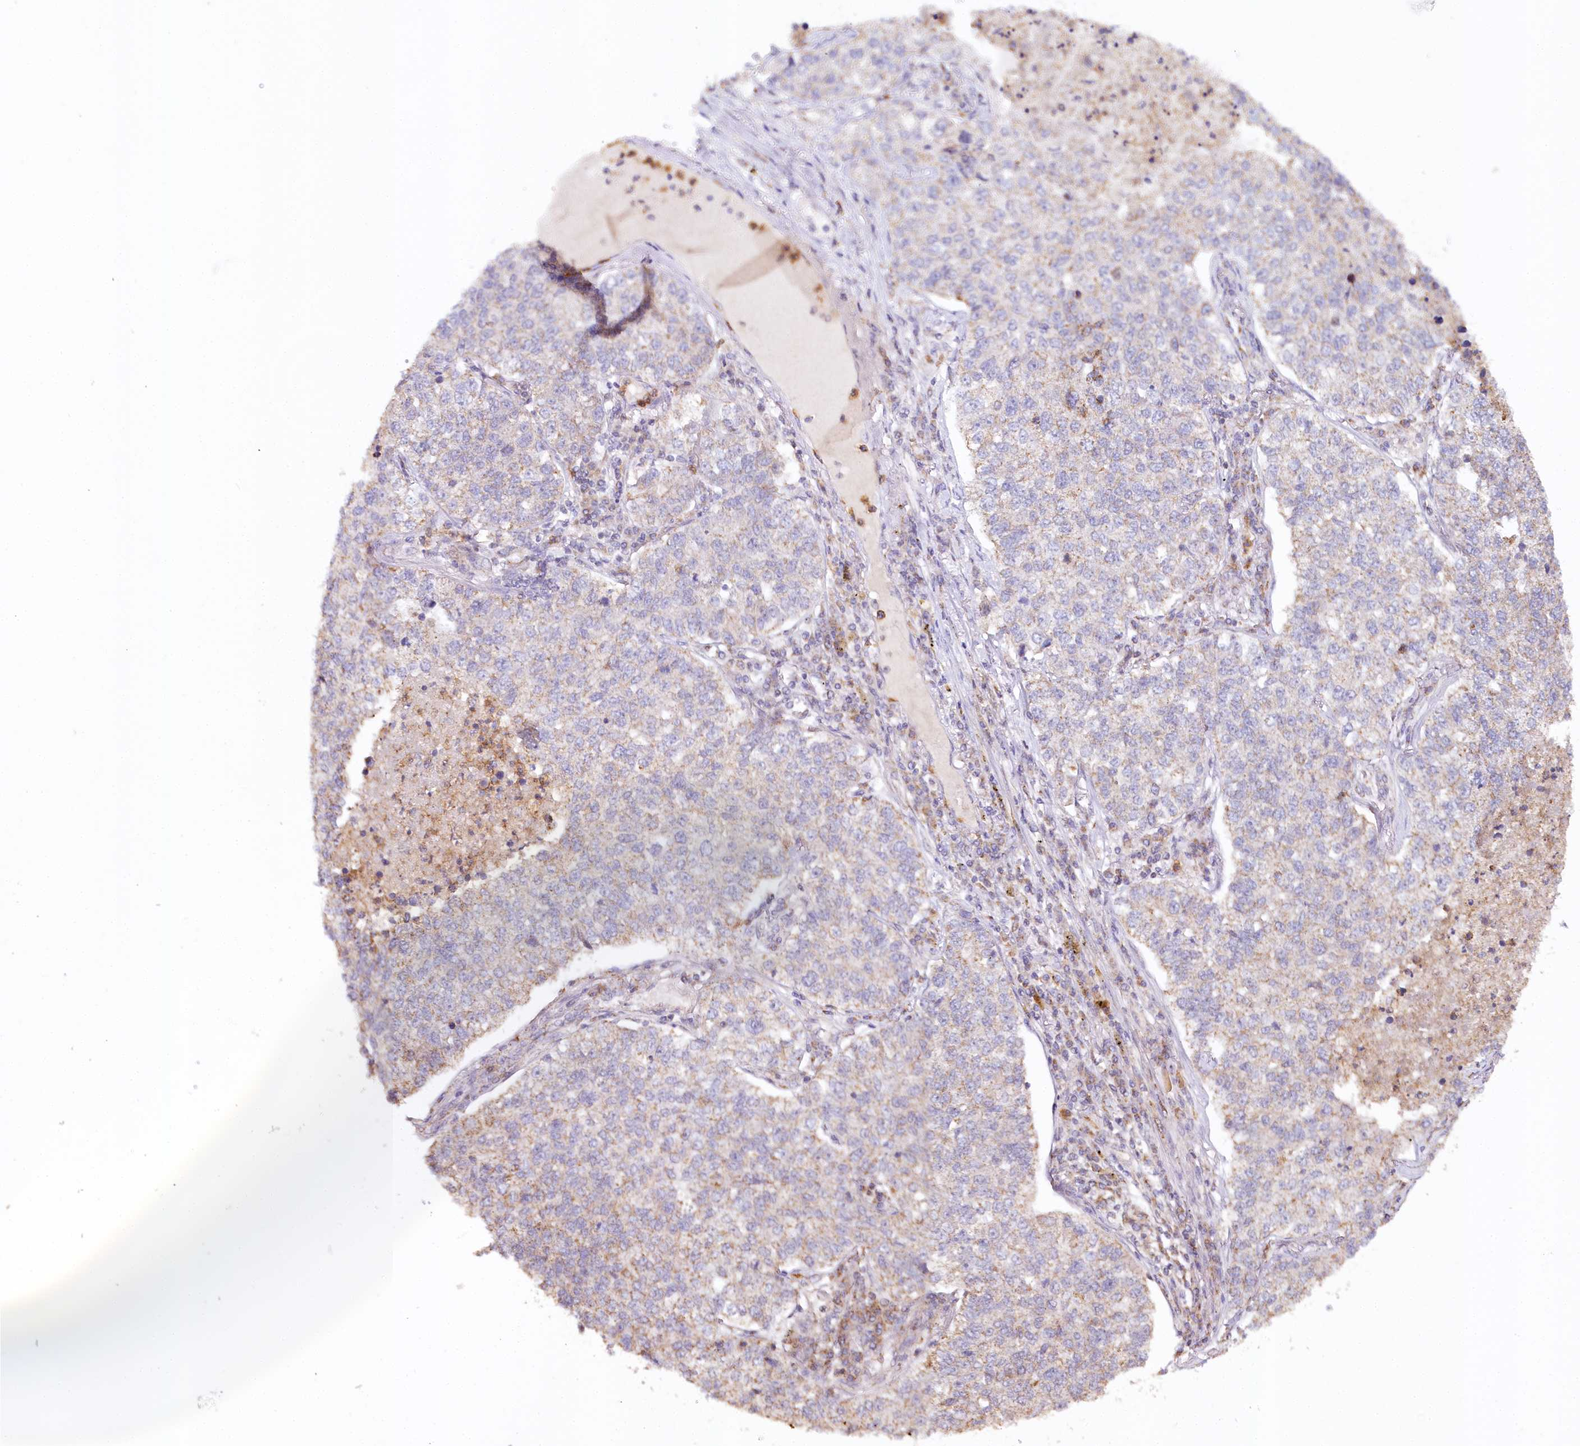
{"staining": {"intensity": "weak", "quantity": "25%-75%", "location": "cytoplasmic/membranous"}, "tissue": "lung cancer", "cell_type": "Tumor cells", "image_type": "cancer", "snomed": [{"axis": "morphology", "description": "Adenocarcinoma, NOS"}, {"axis": "topography", "description": "Lung"}], "caption": "Human adenocarcinoma (lung) stained with a brown dye reveals weak cytoplasmic/membranous positive expression in about 25%-75% of tumor cells.", "gene": "MMP25", "patient": {"sex": "male", "age": 49}}